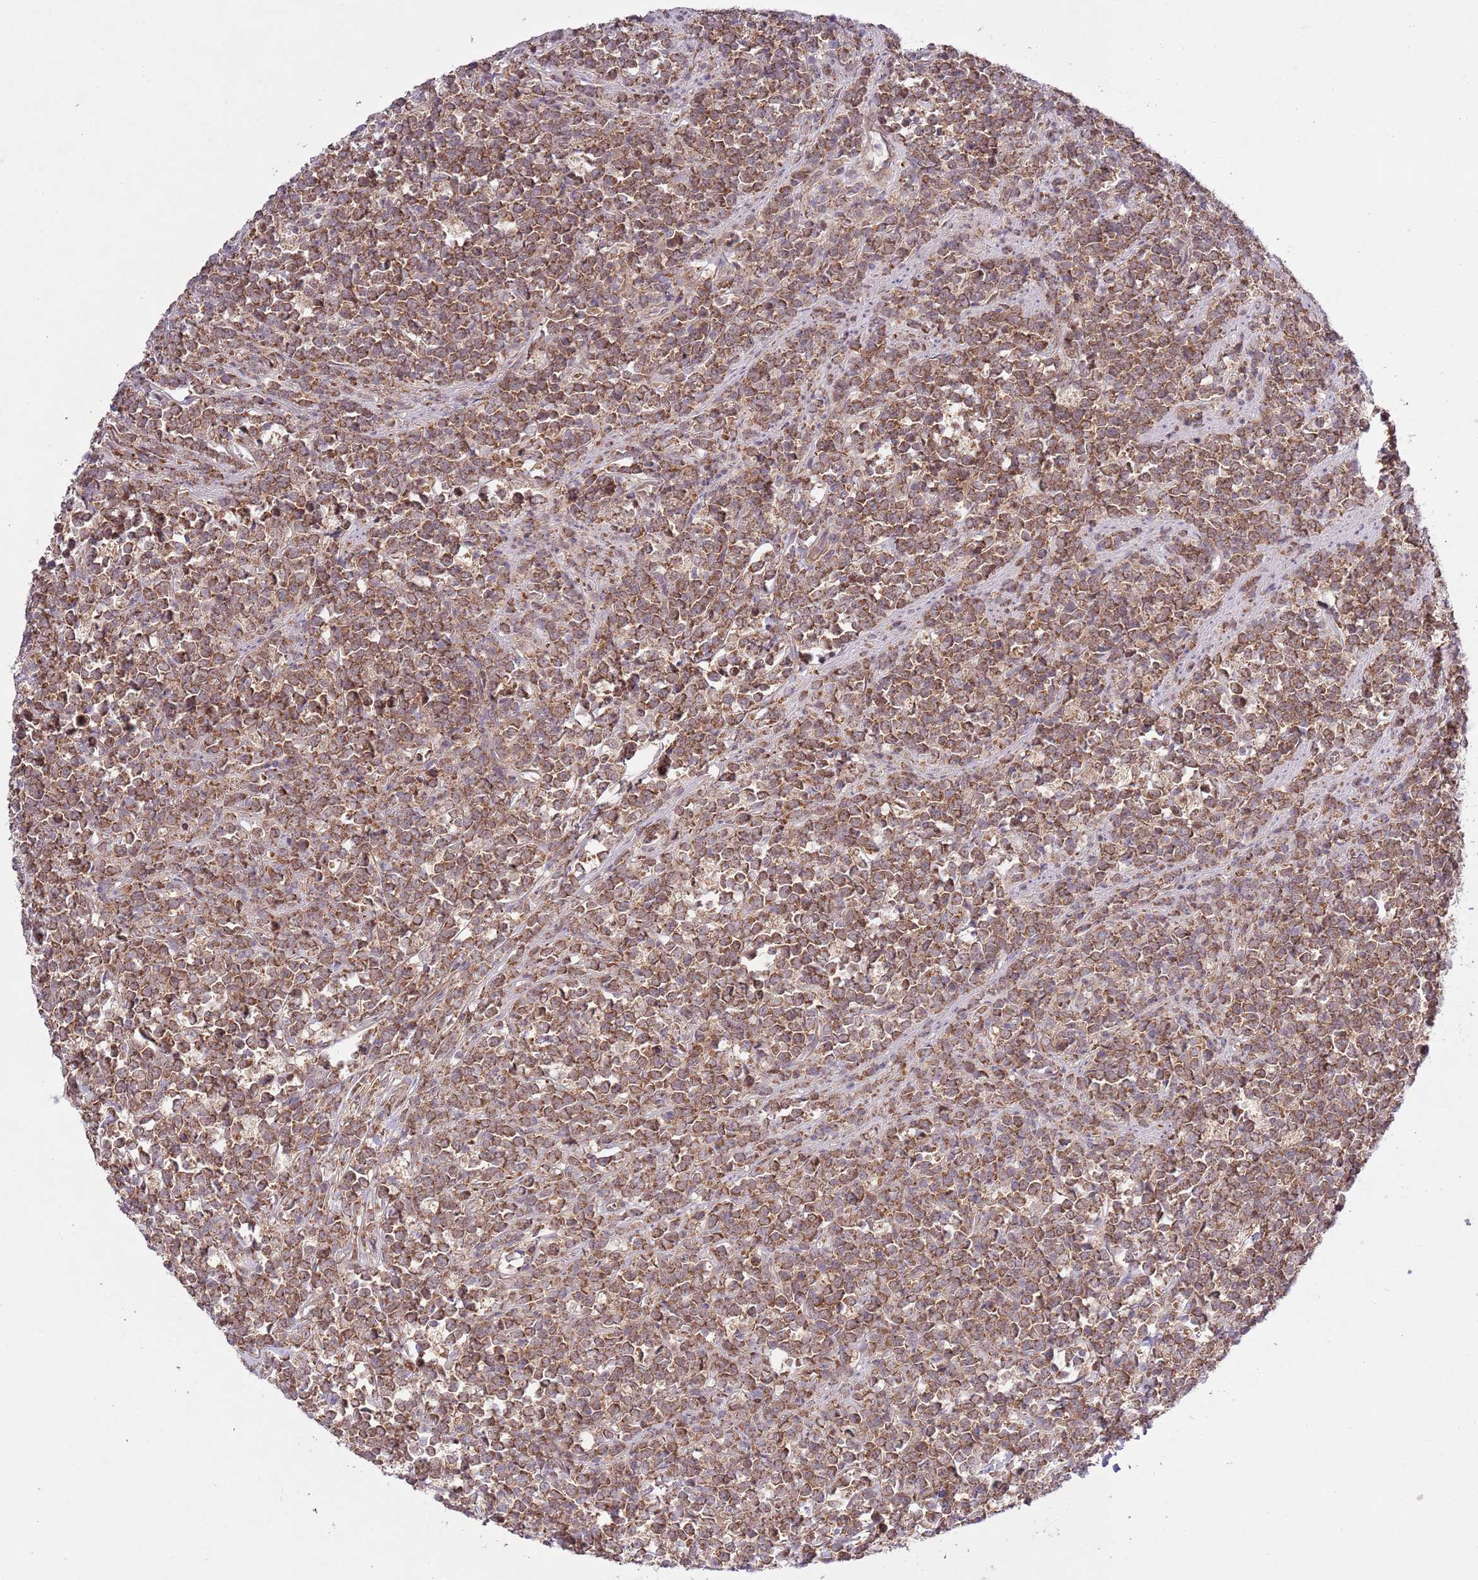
{"staining": {"intensity": "strong", "quantity": ">75%", "location": "cytoplasmic/membranous"}, "tissue": "lymphoma", "cell_type": "Tumor cells", "image_type": "cancer", "snomed": [{"axis": "morphology", "description": "Malignant lymphoma, non-Hodgkin's type, High grade"}, {"axis": "topography", "description": "Small intestine"}, {"axis": "topography", "description": "Colon"}], "caption": "This is an image of immunohistochemistry staining of lymphoma, which shows strong positivity in the cytoplasmic/membranous of tumor cells.", "gene": "MFNG", "patient": {"sex": "male", "age": 8}}